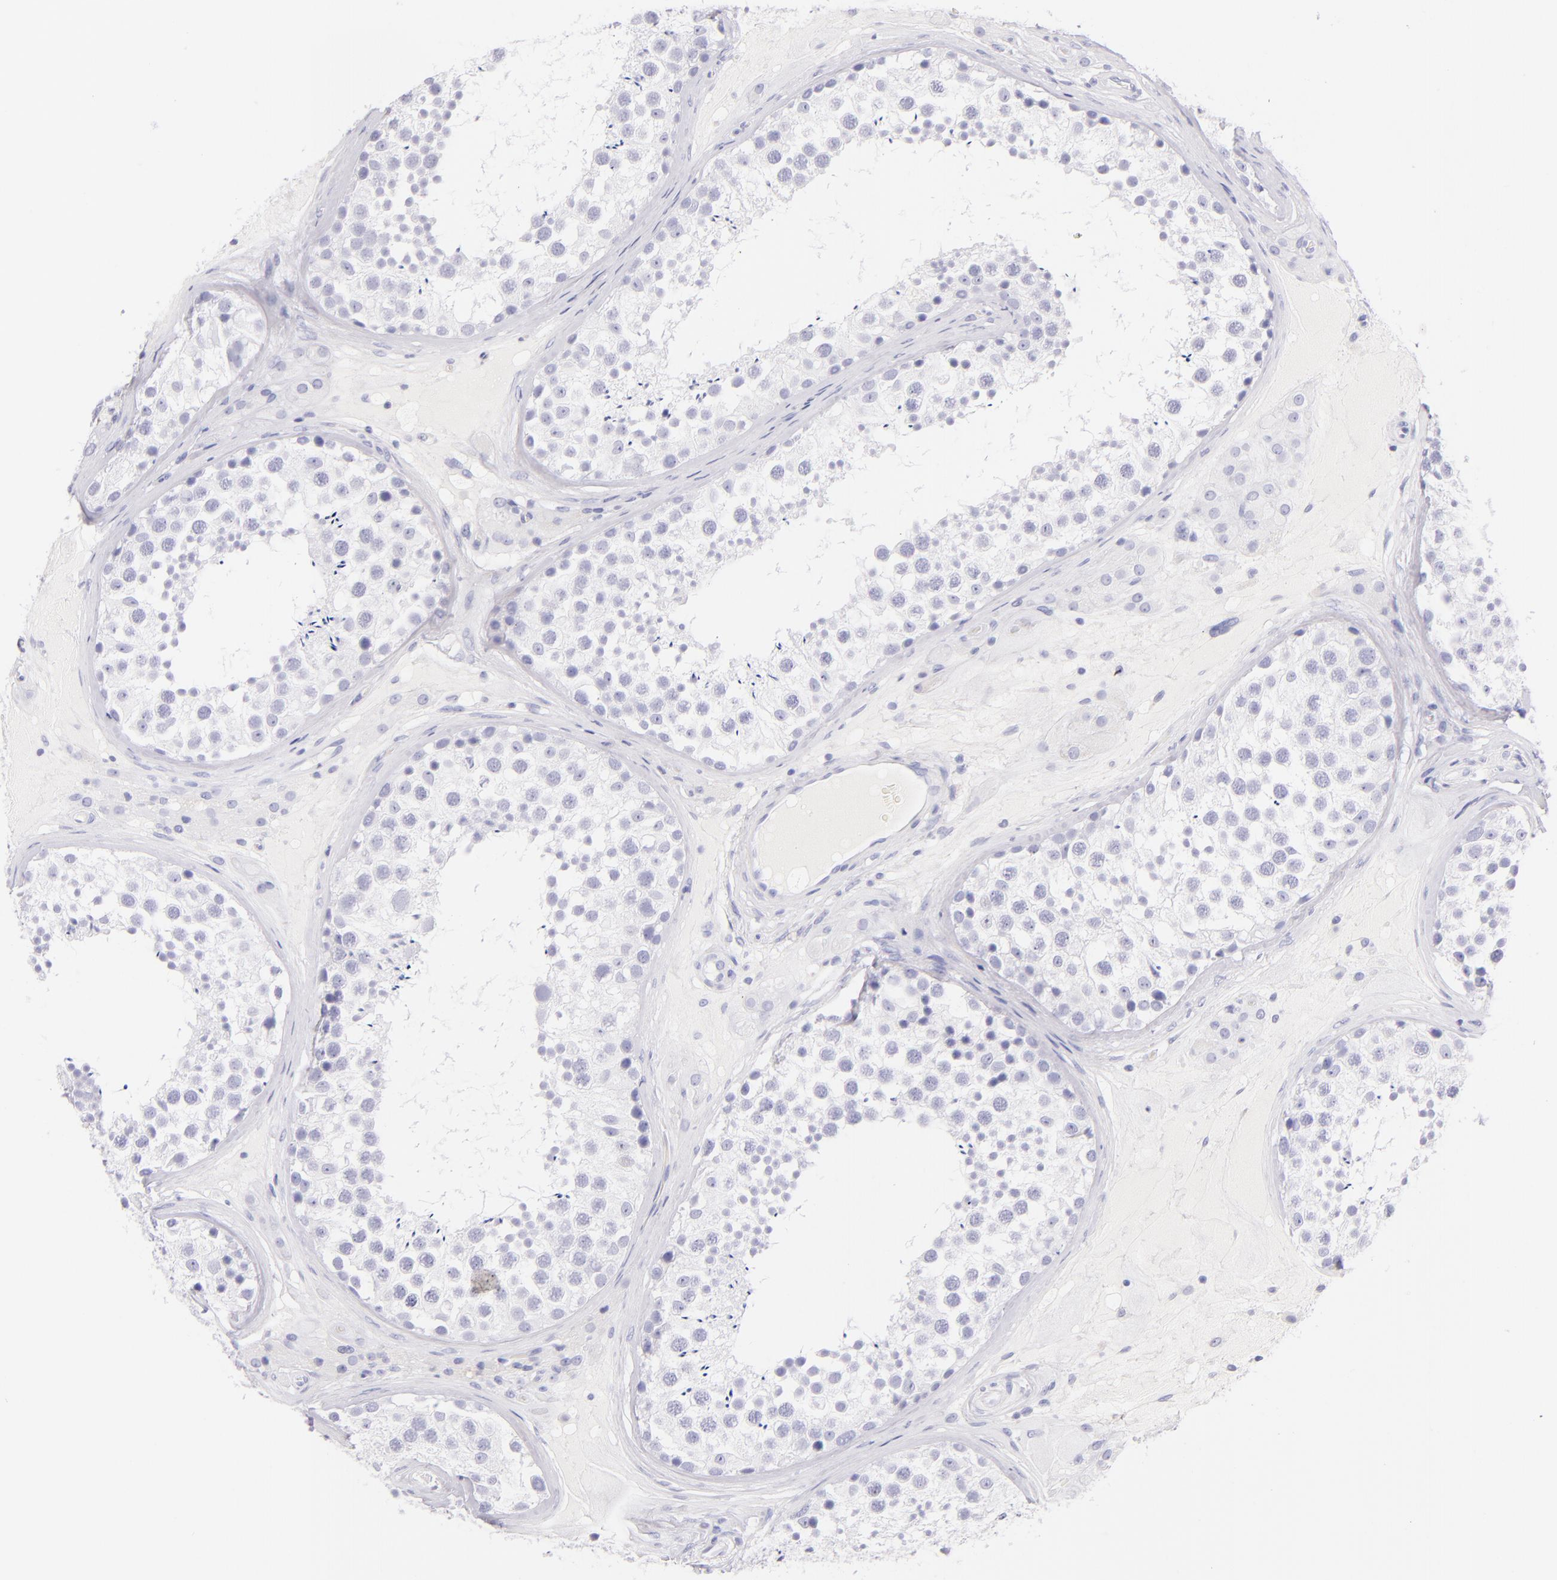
{"staining": {"intensity": "negative", "quantity": "none", "location": "none"}, "tissue": "testis", "cell_type": "Cells in seminiferous ducts", "image_type": "normal", "snomed": [{"axis": "morphology", "description": "Normal tissue, NOS"}, {"axis": "topography", "description": "Testis"}], "caption": "Human testis stained for a protein using immunohistochemistry reveals no positivity in cells in seminiferous ducts.", "gene": "SDC1", "patient": {"sex": "male", "age": 46}}